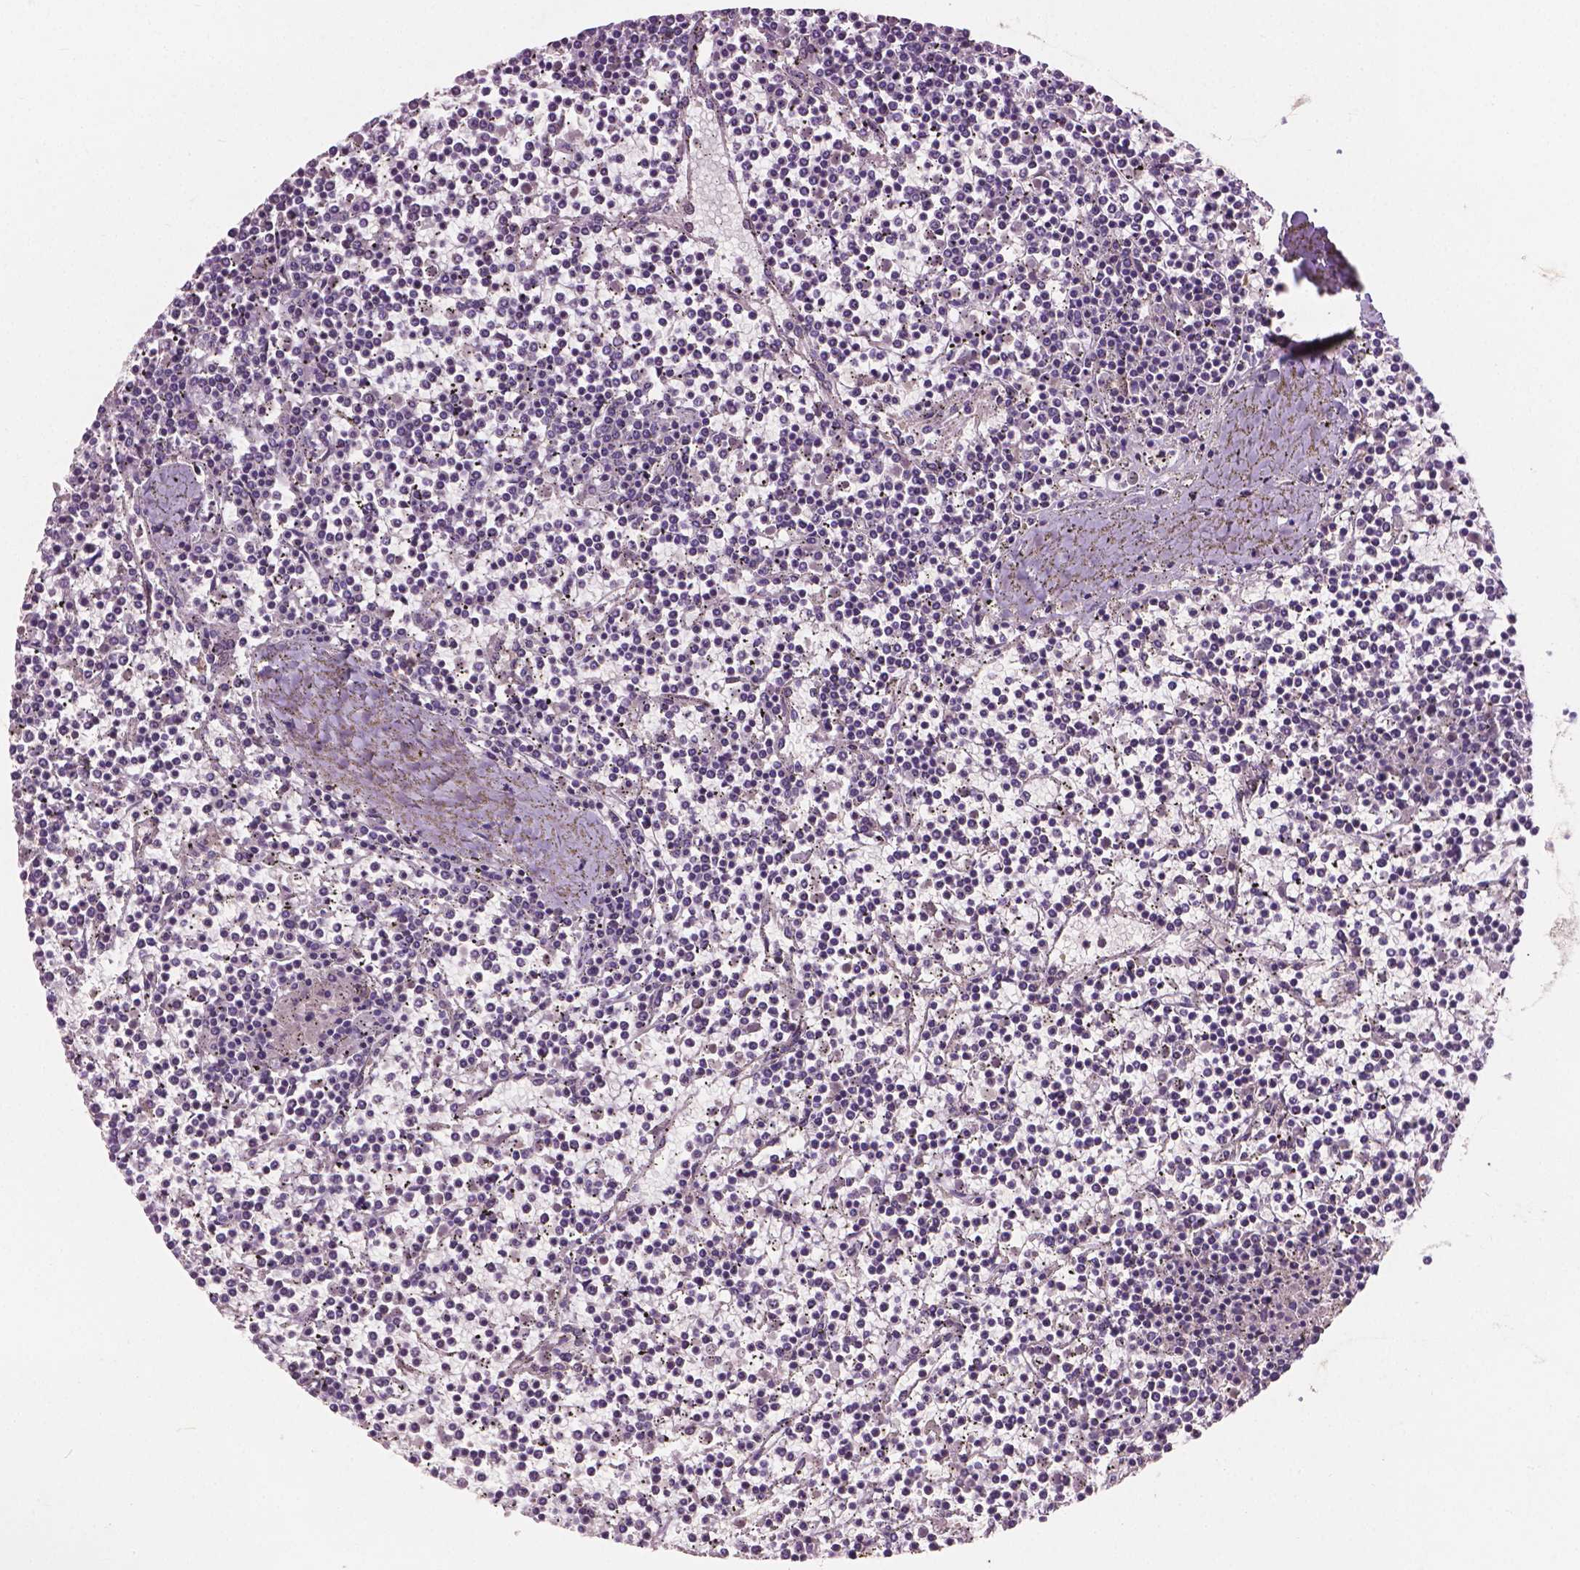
{"staining": {"intensity": "negative", "quantity": "none", "location": "none"}, "tissue": "lymphoma", "cell_type": "Tumor cells", "image_type": "cancer", "snomed": [{"axis": "morphology", "description": "Malignant lymphoma, non-Hodgkin's type, Low grade"}, {"axis": "topography", "description": "Spleen"}], "caption": "There is no significant staining in tumor cells of lymphoma.", "gene": "KRT17", "patient": {"sex": "female", "age": 19}}